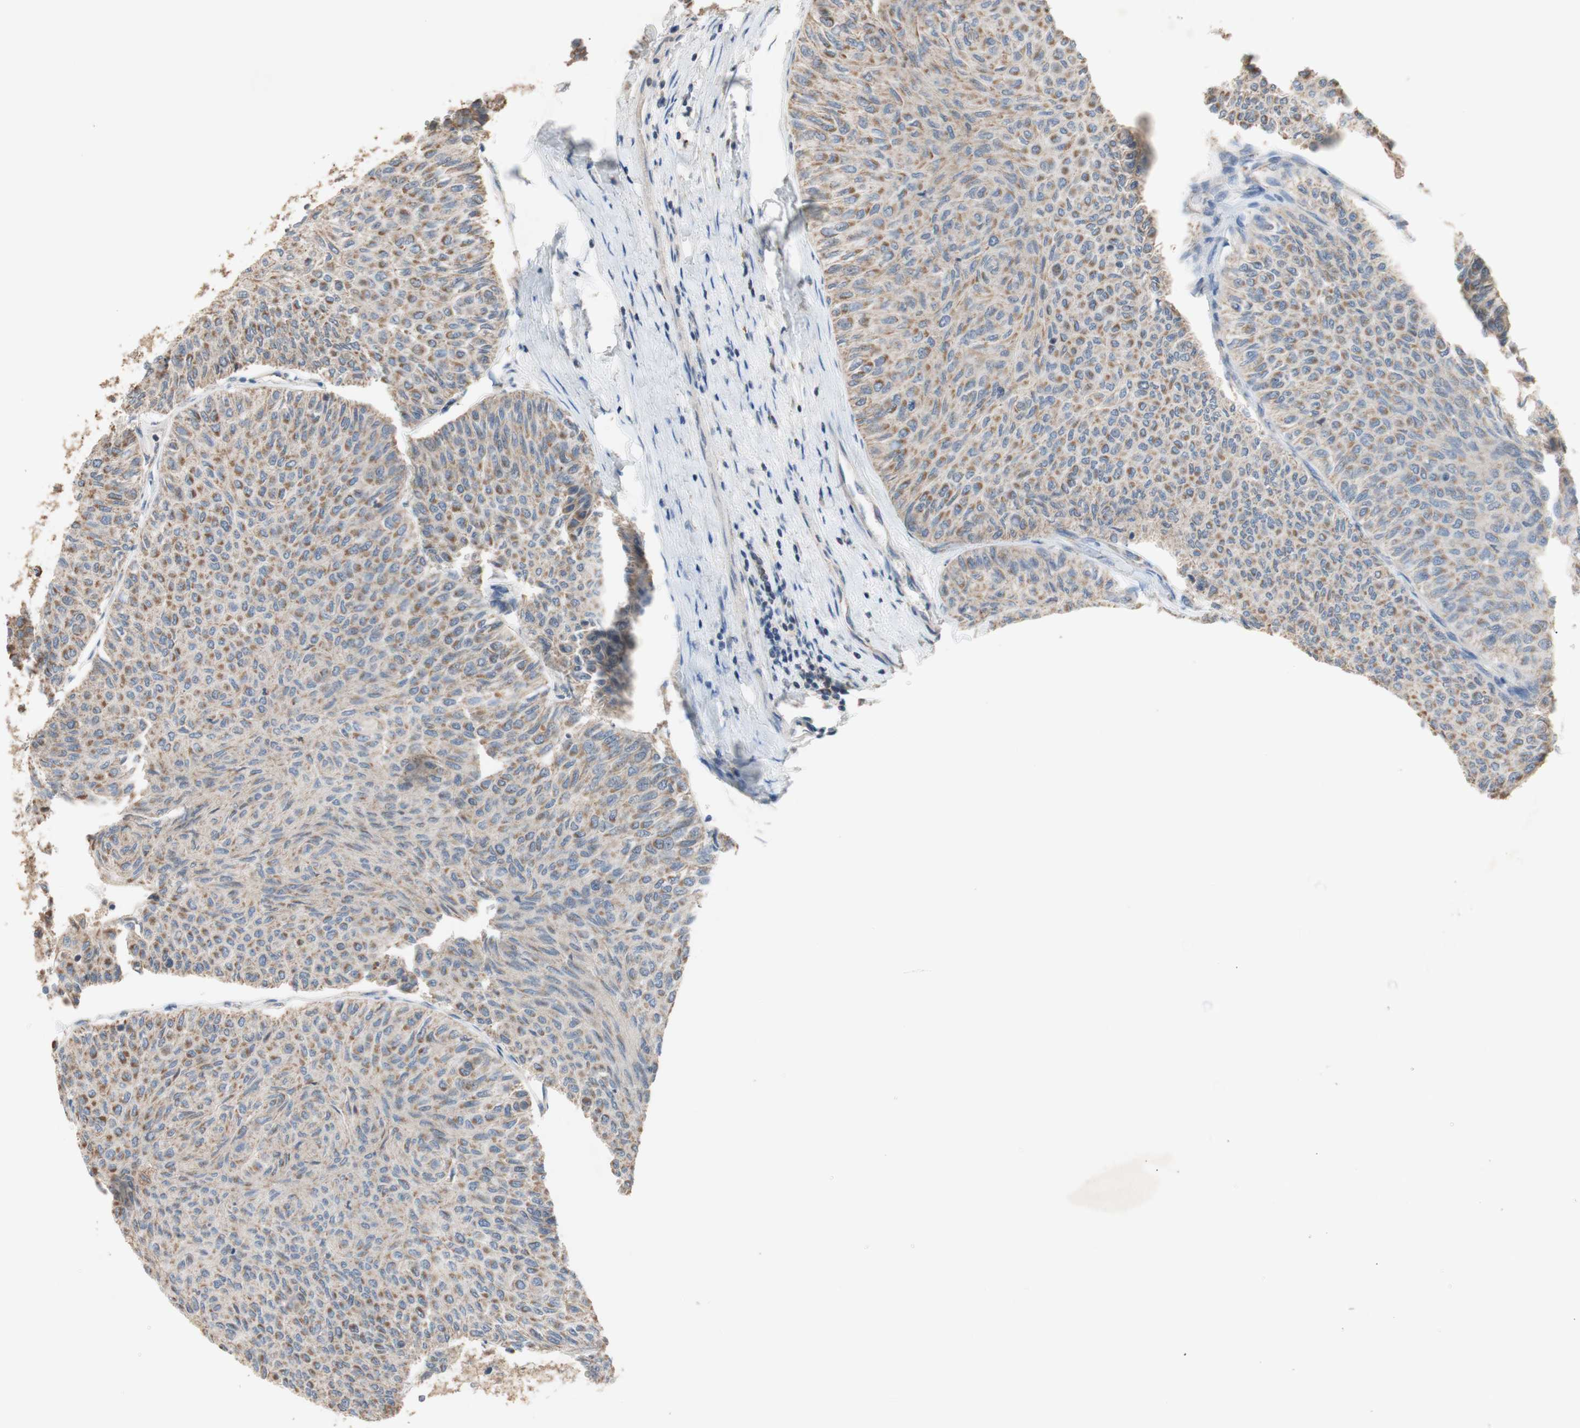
{"staining": {"intensity": "moderate", "quantity": ">75%", "location": "cytoplasmic/membranous"}, "tissue": "urothelial cancer", "cell_type": "Tumor cells", "image_type": "cancer", "snomed": [{"axis": "morphology", "description": "Urothelial carcinoma, Low grade"}, {"axis": "topography", "description": "Urinary bladder"}], "caption": "Immunohistochemical staining of urothelial cancer demonstrates medium levels of moderate cytoplasmic/membranous staining in approximately >75% of tumor cells.", "gene": "PTGIS", "patient": {"sex": "male", "age": 78}}